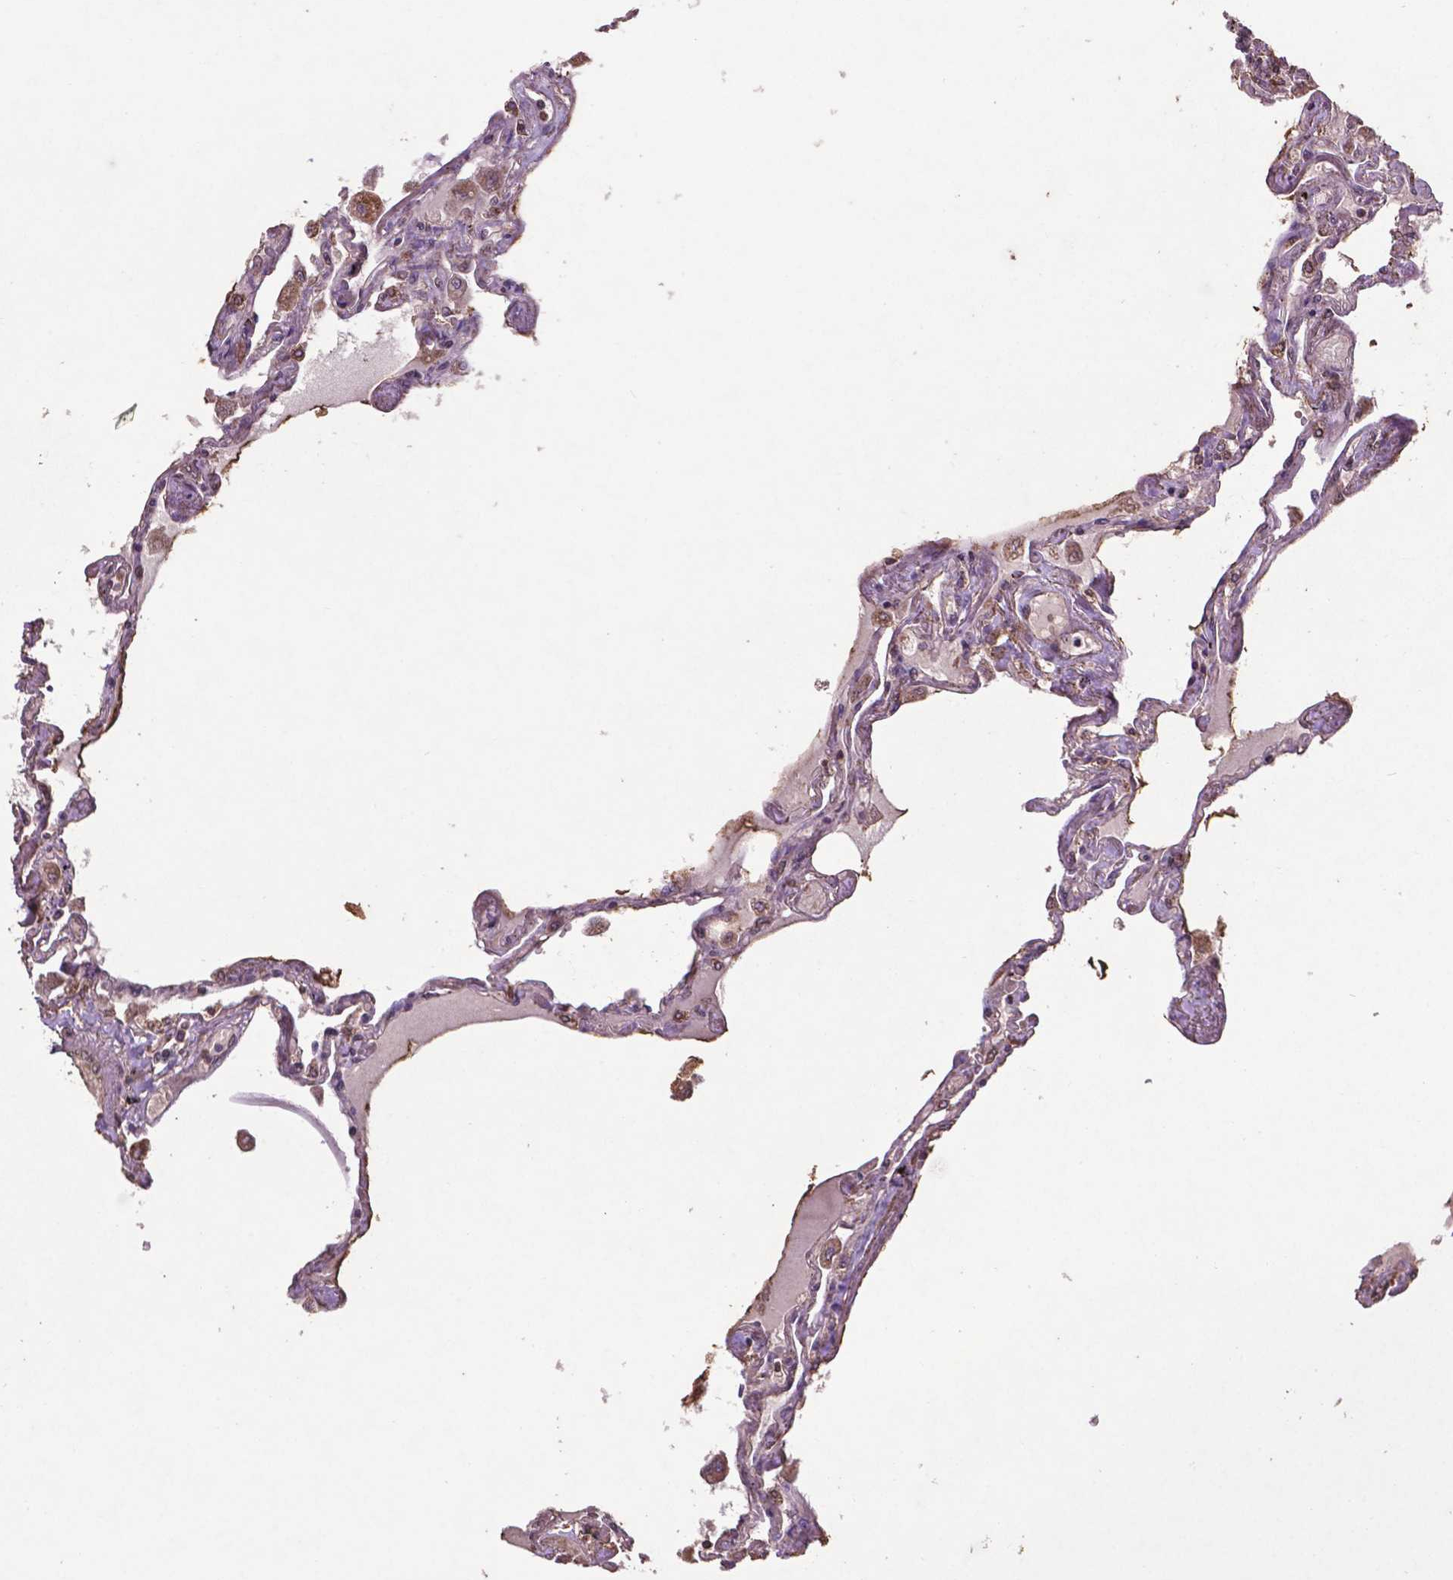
{"staining": {"intensity": "weak", "quantity": "25%-75%", "location": "cytoplasmic/membranous"}, "tissue": "lung", "cell_type": "Alveolar cells", "image_type": "normal", "snomed": [{"axis": "morphology", "description": "Normal tissue, NOS"}, {"axis": "morphology", "description": "Adenocarcinoma, NOS"}, {"axis": "topography", "description": "Cartilage tissue"}, {"axis": "topography", "description": "Lung"}], "caption": "Protein staining reveals weak cytoplasmic/membranous positivity in about 25%-75% of alveolar cells in benign lung. Nuclei are stained in blue.", "gene": "DCAF1", "patient": {"sex": "female", "age": 67}}